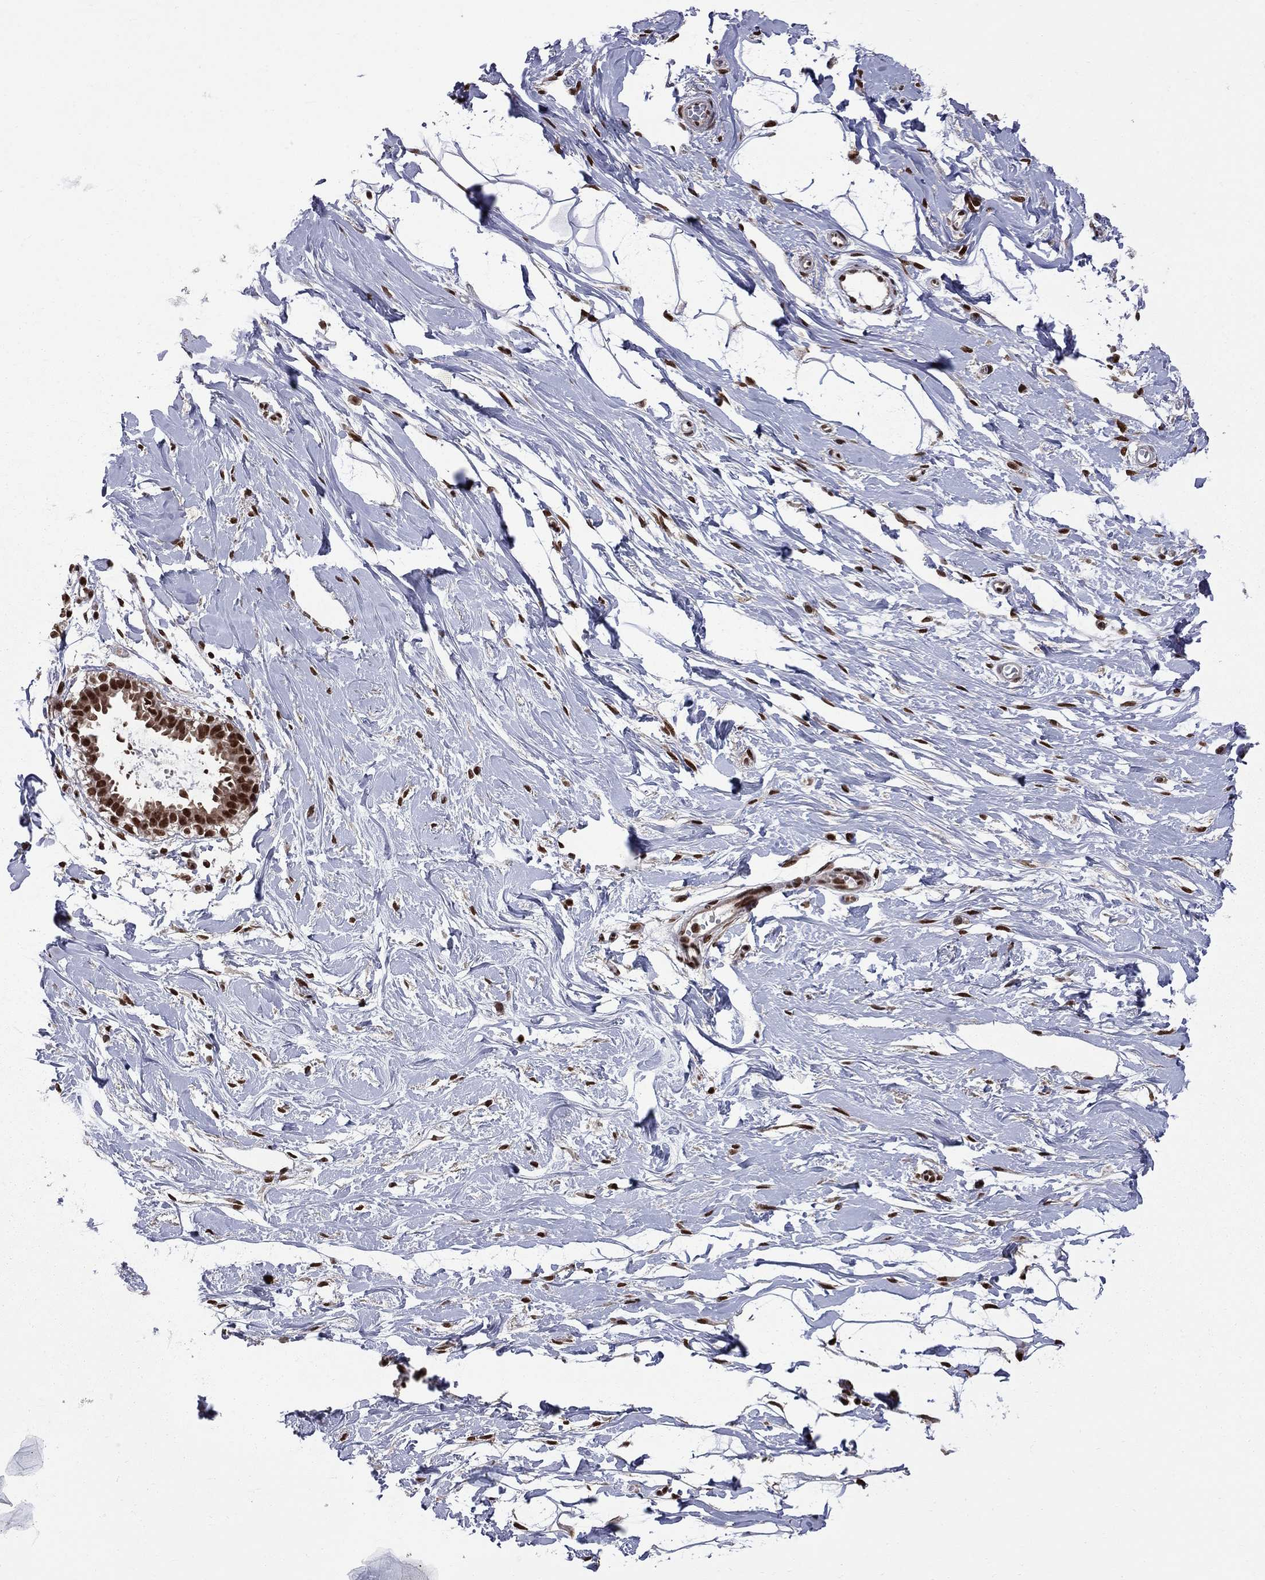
{"staining": {"intensity": "strong", "quantity": "<25%", "location": "nuclear"}, "tissue": "breast", "cell_type": "Adipocytes", "image_type": "normal", "snomed": [{"axis": "morphology", "description": "Normal tissue, NOS"}, {"axis": "topography", "description": "Breast"}], "caption": "About <25% of adipocytes in normal breast show strong nuclear protein staining as visualized by brown immunohistochemical staining.", "gene": "MED25", "patient": {"sex": "female", "age": 49}}